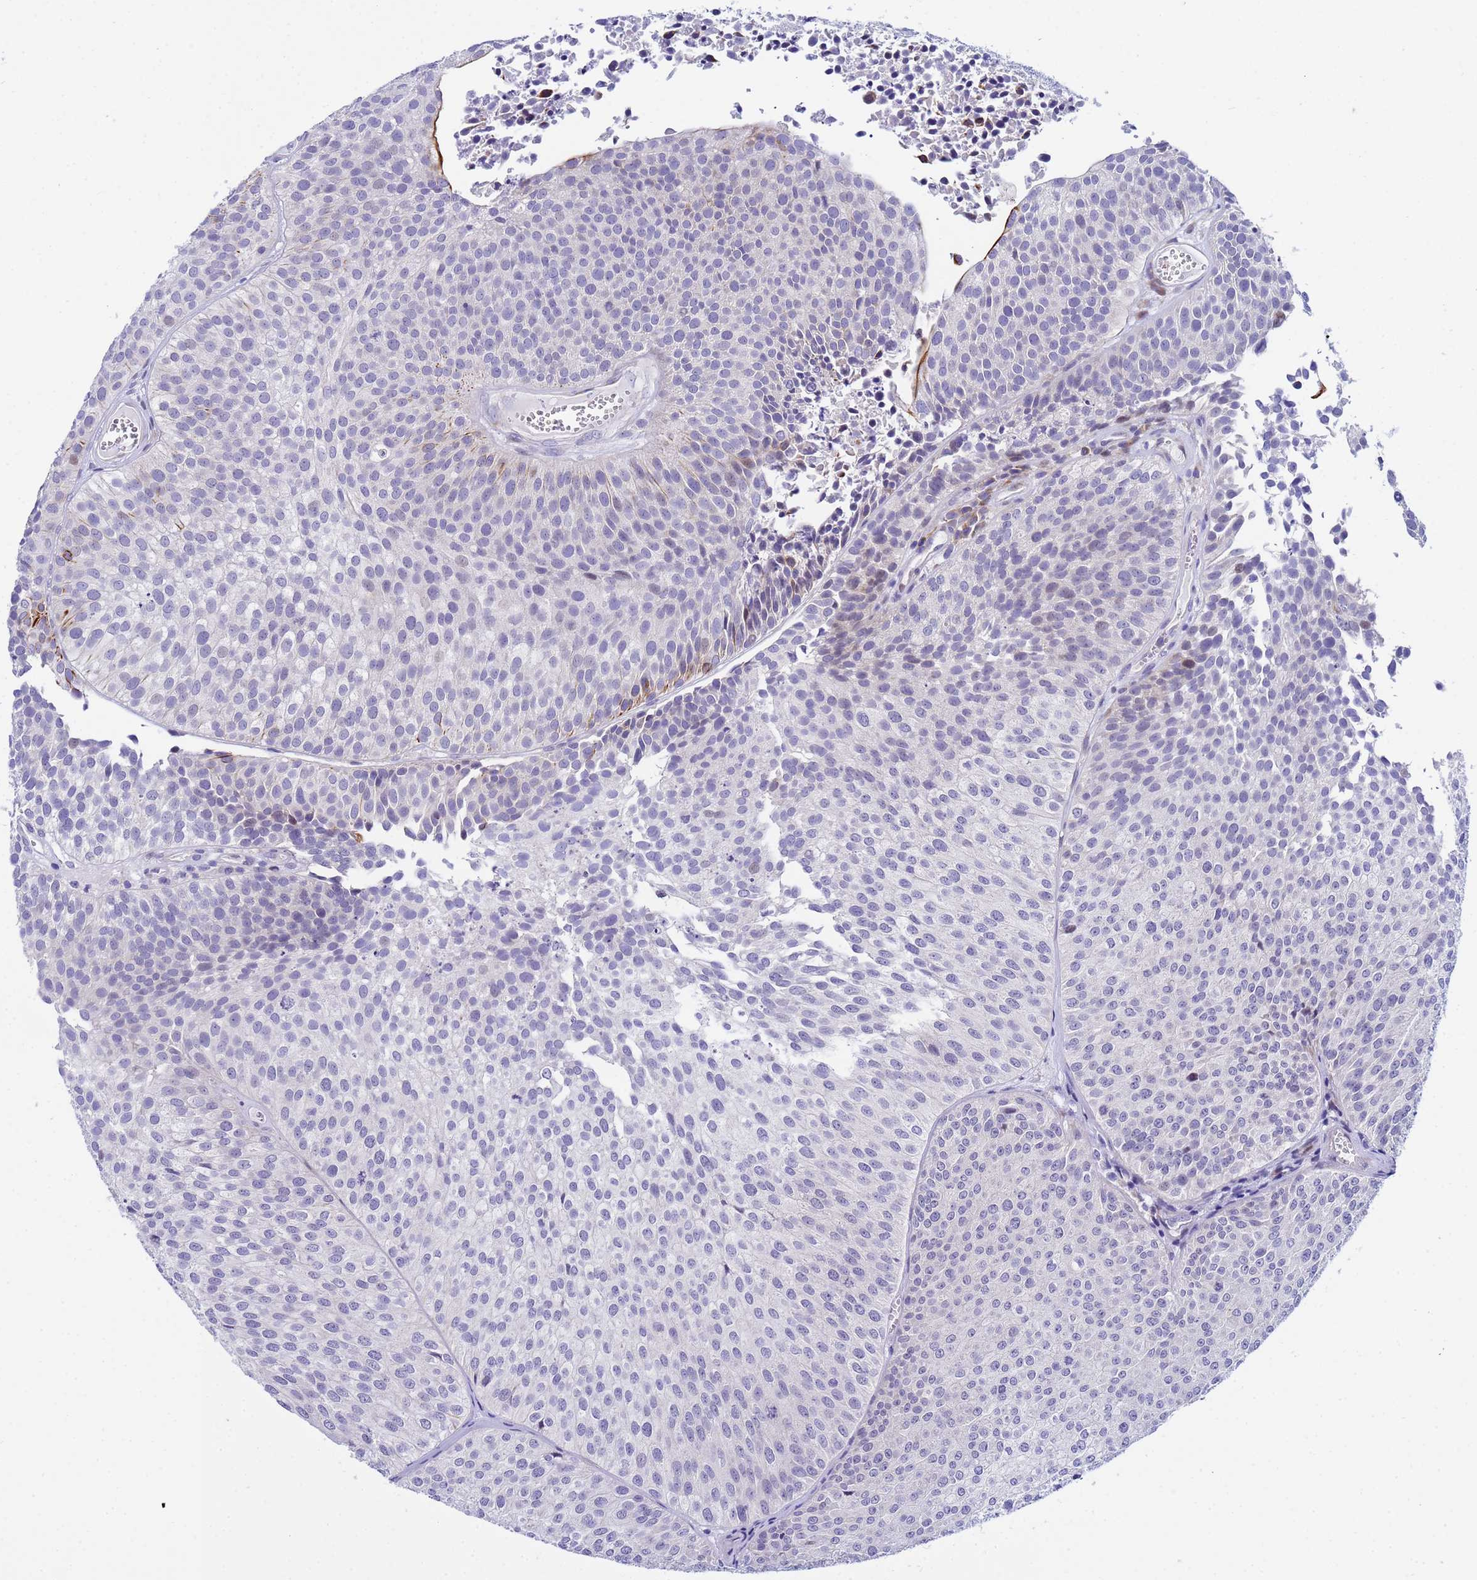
{"staining": {"intensity": "negative", "quantity": "none", "location": "none"}, "tissue": "urothelial cancer", "cell_type": "Tumor cells", "image_type": "cancer", "snomed": [{"axis": "morphology", "description": "Urothelial carcinoma, Low grade"}, {"axis": "topography", "description": "Urinary bladder"}], "caption": "Immunohistochemical staining of low-grade urothelial carcinoma exhibits no significant positivity in tumor cells.", "gene": "IGSF11", "patient": {"sex": "male", "age": 84}}